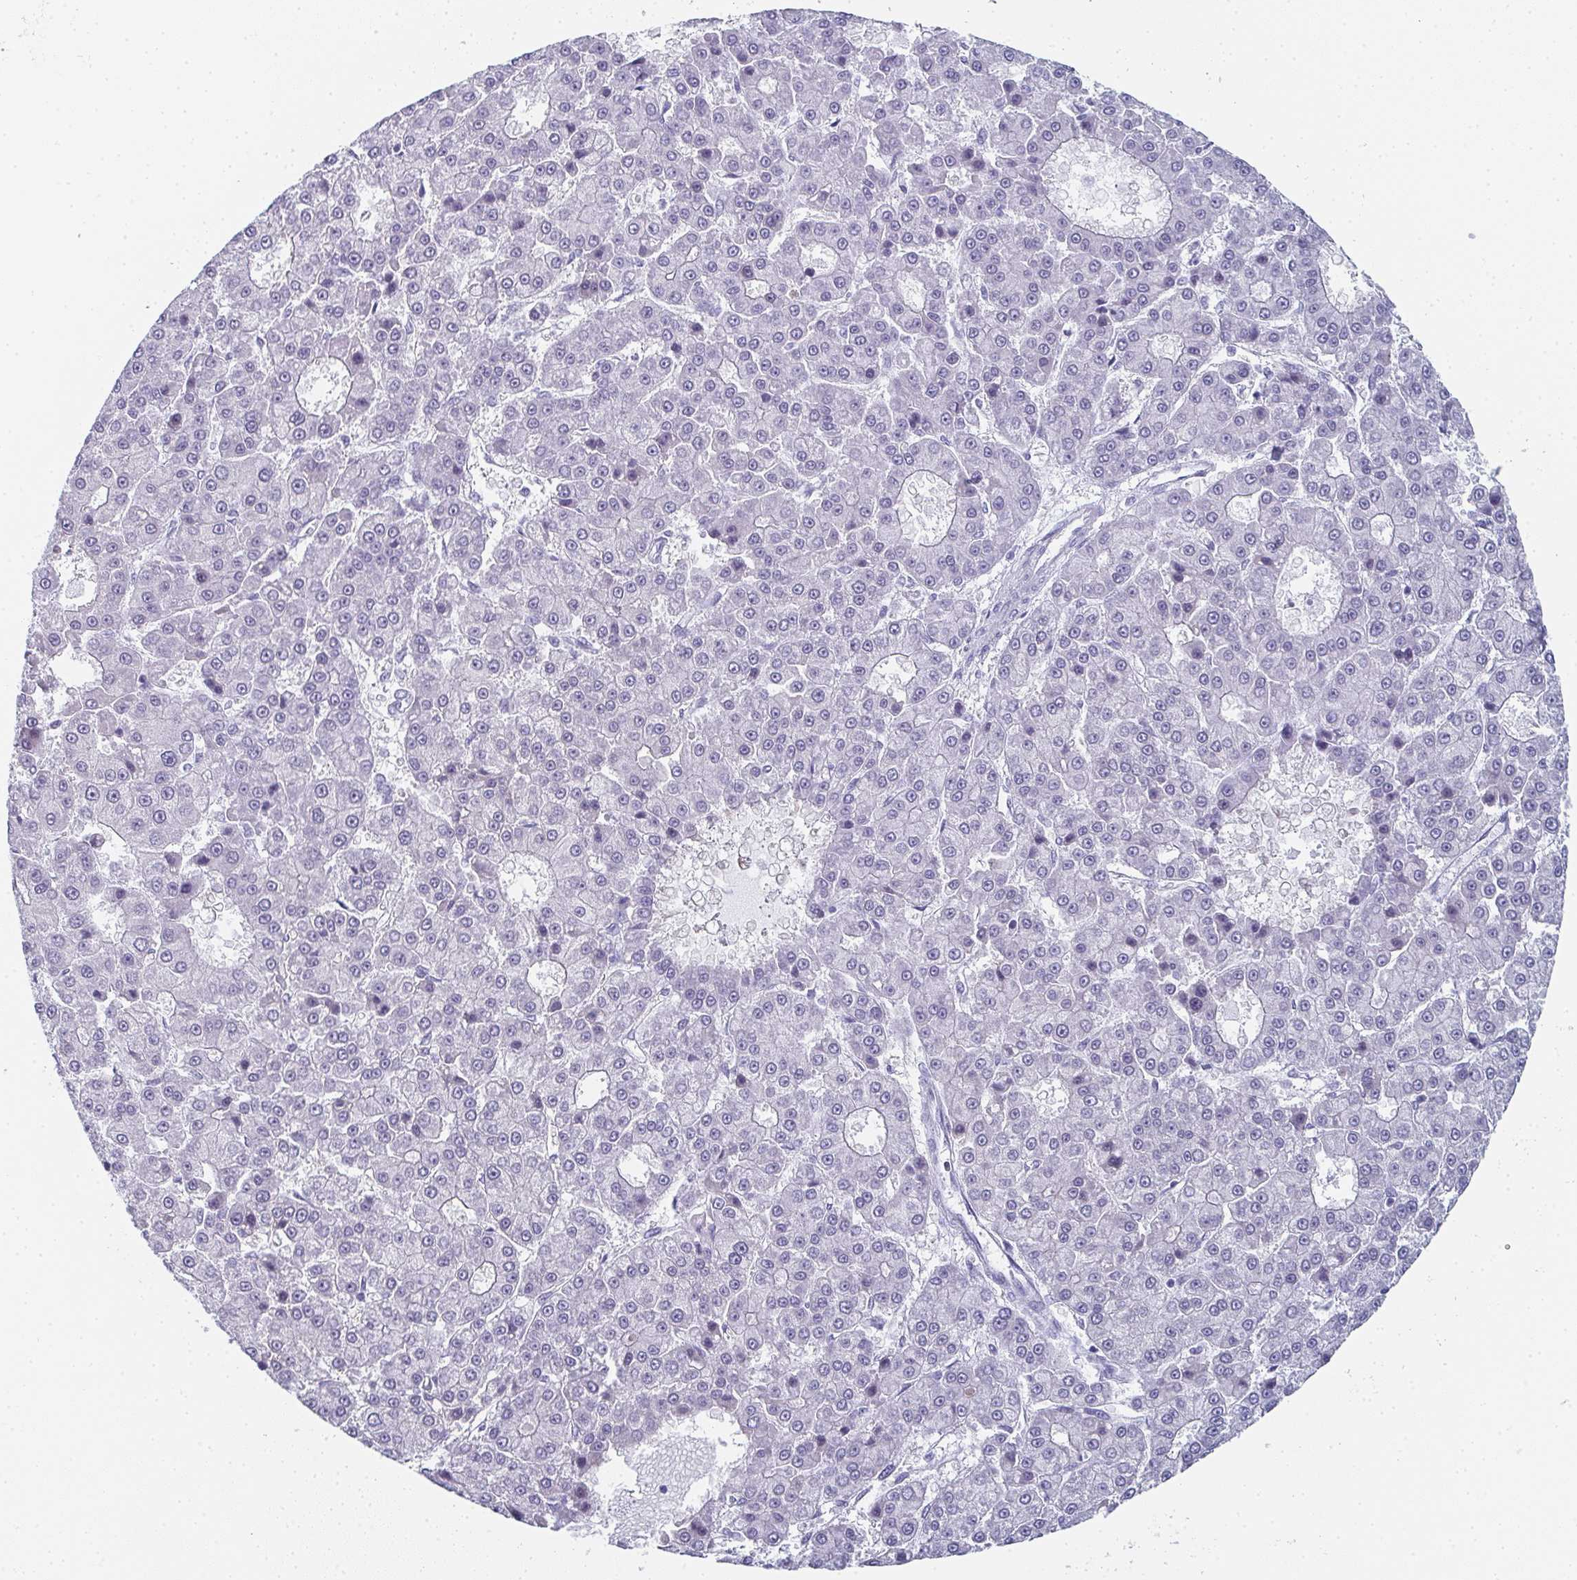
{"staining": {"intensity": "negative", "quantity": "none", "location": "none"}, "tissue": "liver cancer", "cell_type": "Tumor cells", "image_type": "cancer", "snomed": [{"axis": "morphology", "description": "Carcinoma, Hepatocellular, NOS"}, {"axis": "topography", "description": "Liver"}], "caption": "Liver hepatocellular carcinoma was stained to show a protein in brown. There is no significant expression in tumor cells. The staining was performed using DAB to visualize the protein expression in brown, while the nuclei were stained in blue with hematoxylin (Magnification: 20x).", "gene": "PYCR3", "patient": {"sex": "male", "age": 70}}